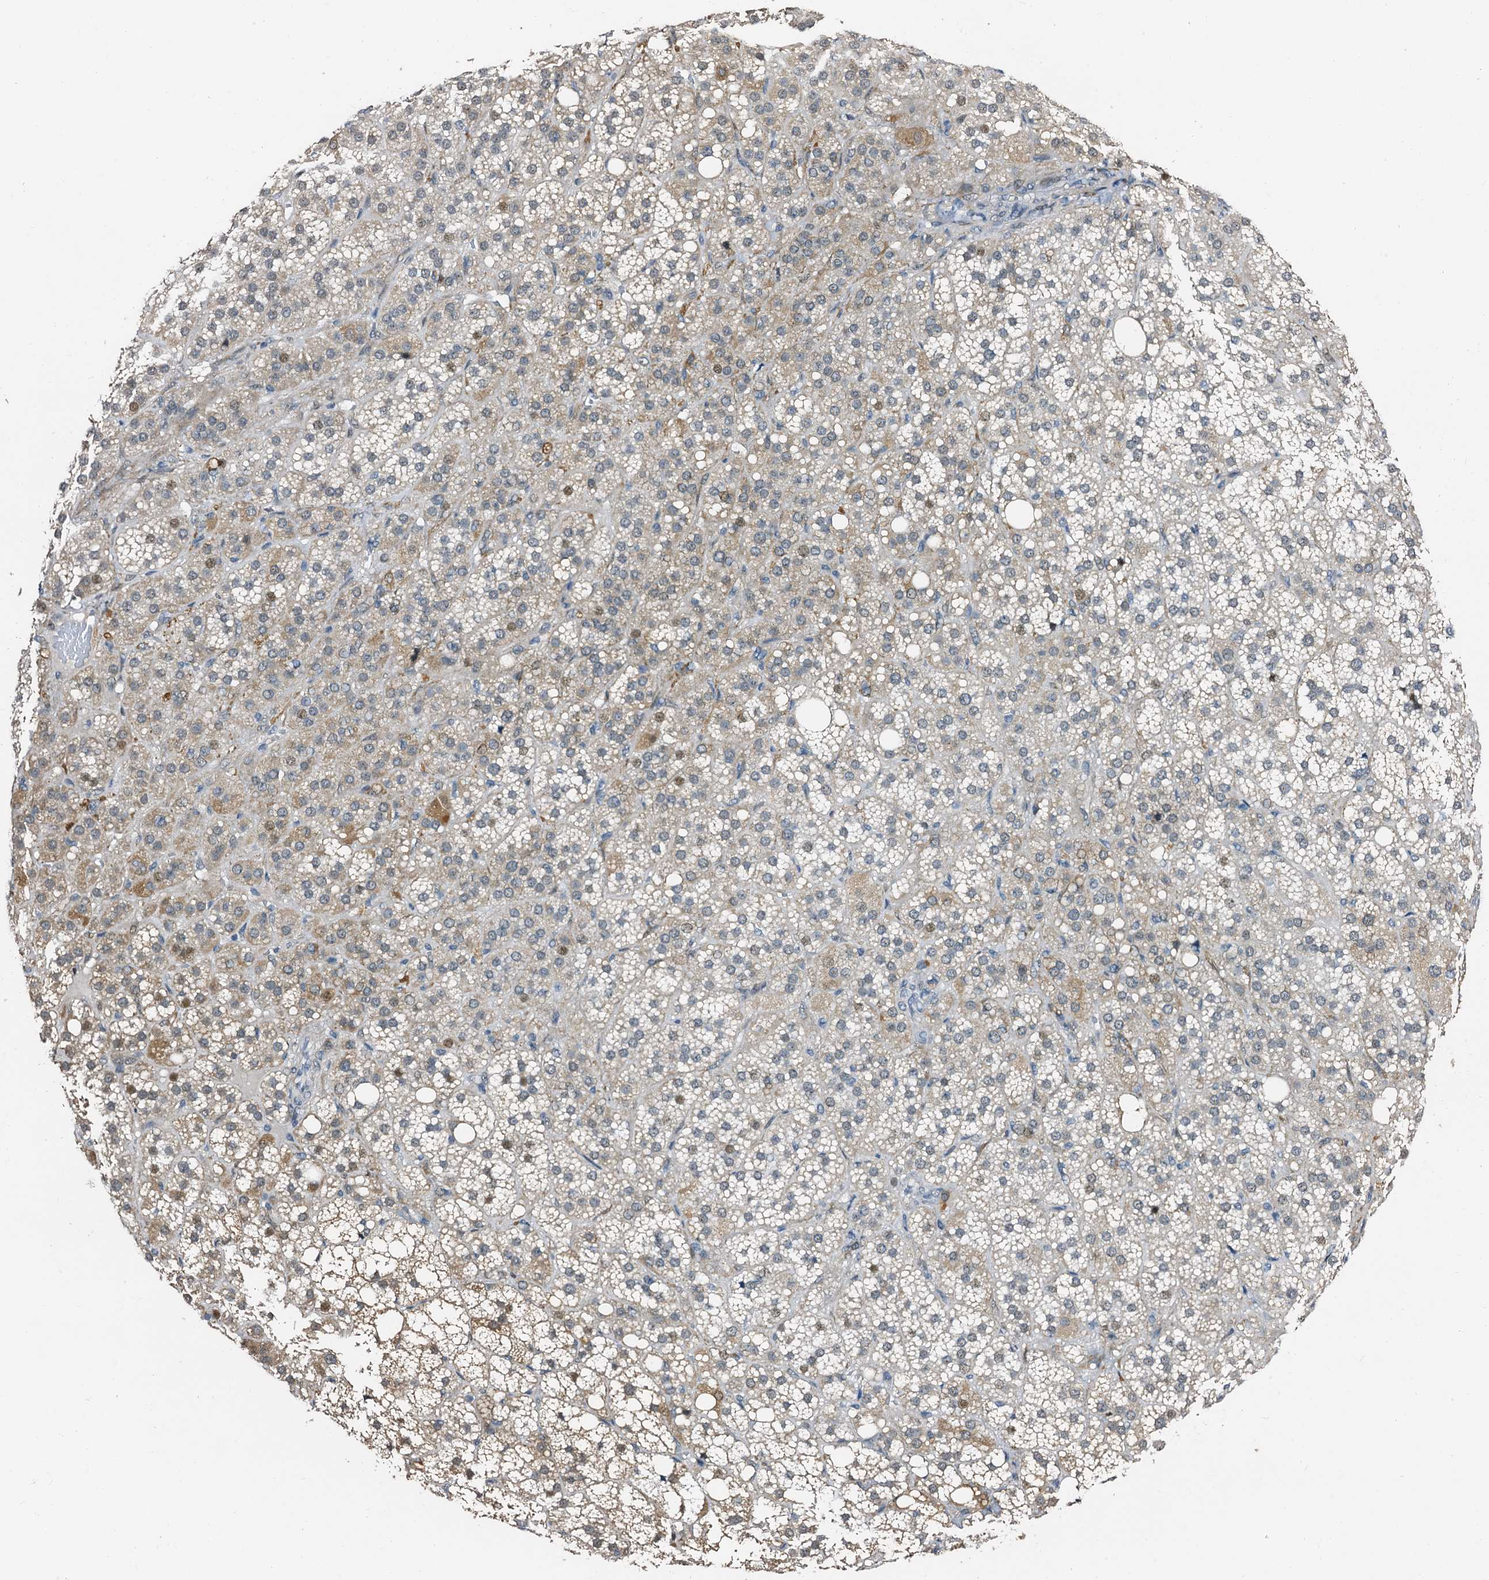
{"staining": {"intensity": "weak", "quantity": "<25%", "location": "cytoplasmic/membranous"}, "tissue": "adrenal gland", "cell_type": "Glandular cells", "image_type": "normal", "snomed": [{"axis": "morphology", "description": "Normal tissue, NOS"}, {"axis": "topography", "description": "Adrenal gland"}], "caption": "High magnification brightfield microscopy of benign adrenal gland stained with DAB (3,3'-diaminobenzidine) (brown) and counterstained with hematoxylin (blue): glandular cells show no significant staining. The staining is performed using DAB (3,3'-diaminobenzidine) brown chromogen with nuclei counter-stained in using hematoxylin.", "gene": "FAM222A", "patient": {"sex": "female", "age": 59}}